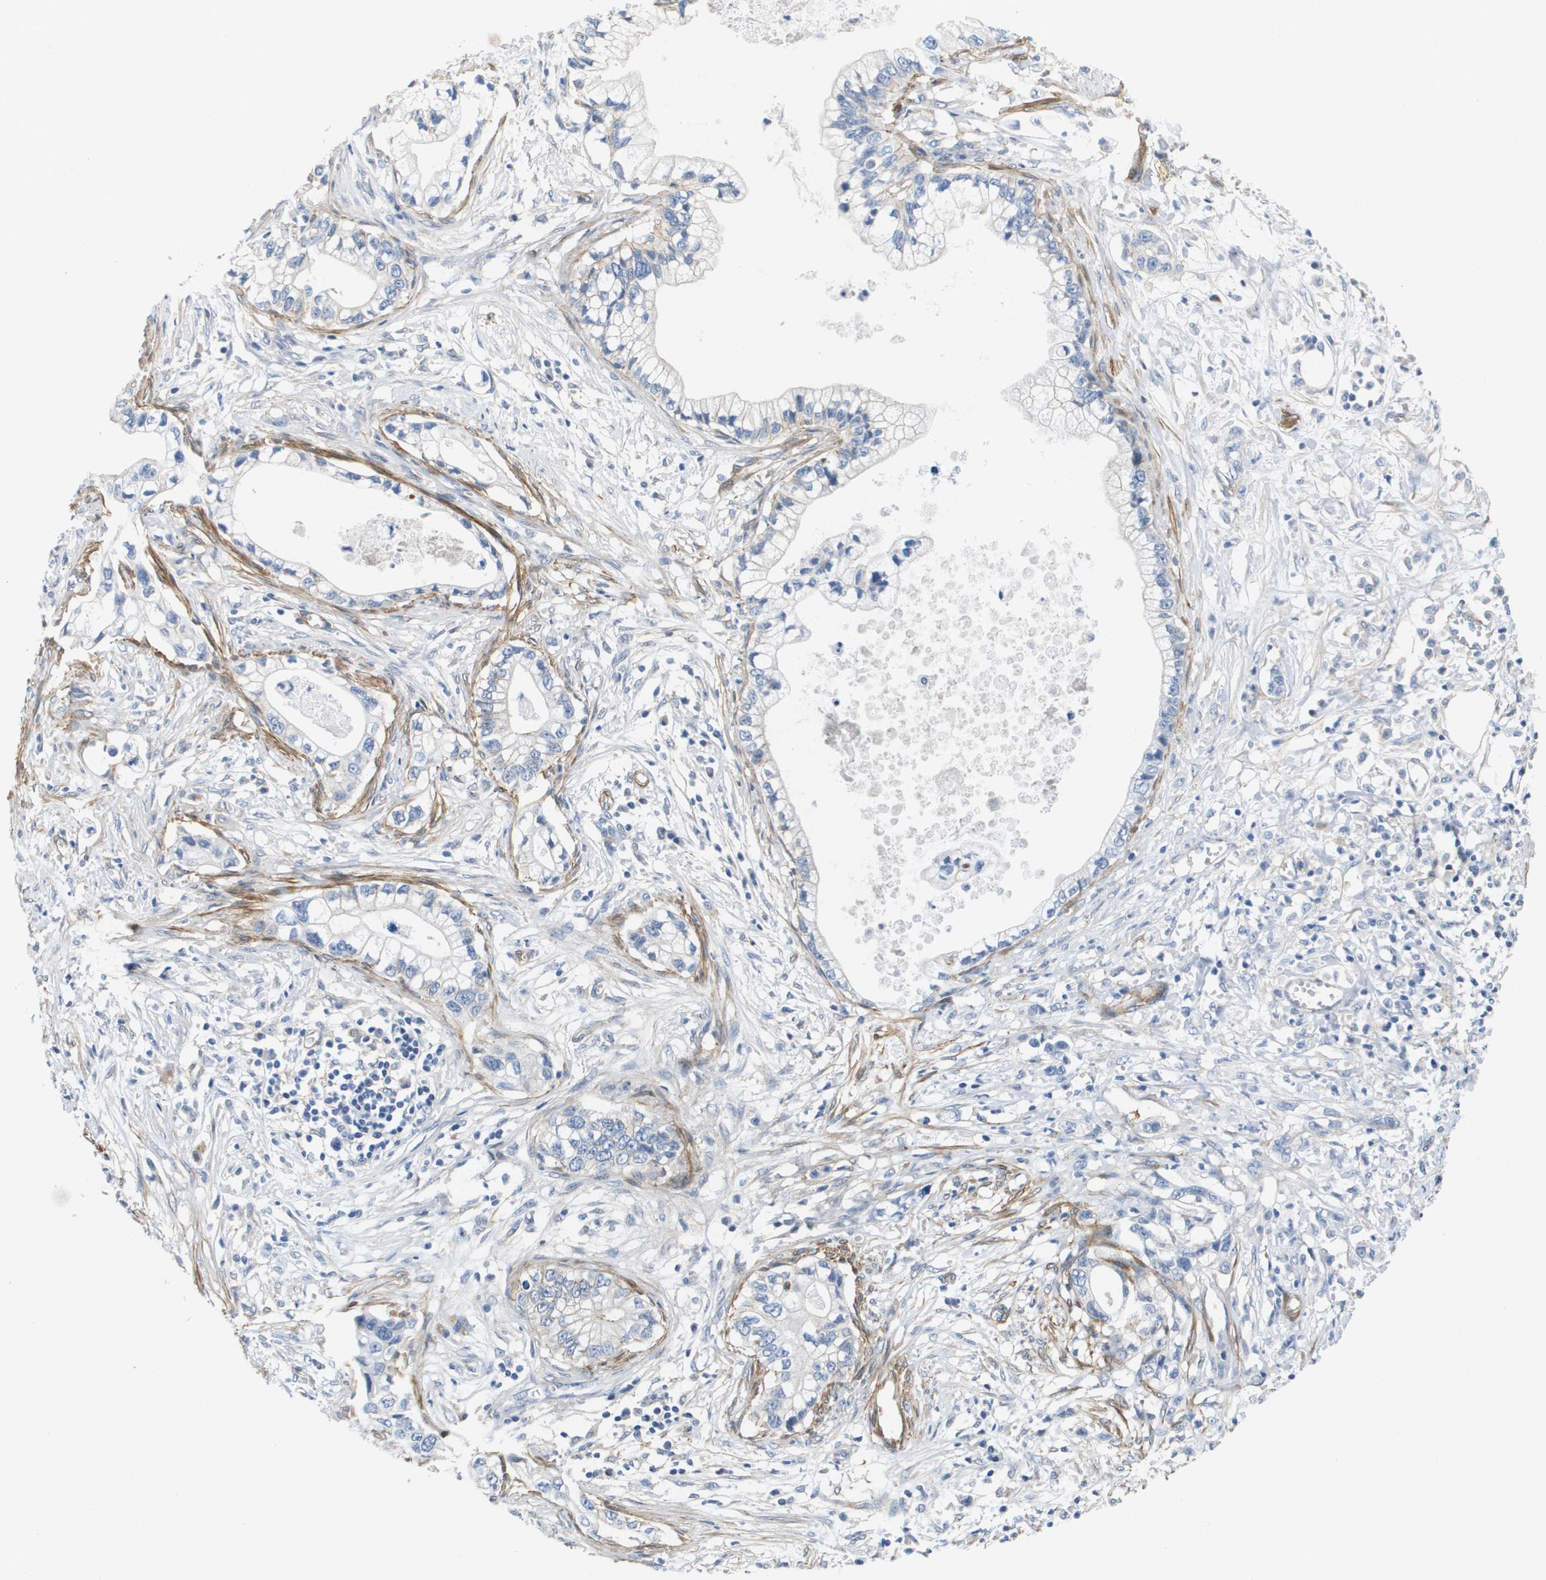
{"staining": {"intensity": "negative", "quantity": "none", "location": "none"}, "tissue": "pancreatic cancer", "cell_type": "Tumor cells", "image_type": "cancer", "snomed": [{"axis": "morphology", "description": "Adenocarcinoma, NOS"}, {"axis": "topography", "description": "Pancreas"}], "caption": "Immunohistochemistry (IHC) image of neoplastic tissue: human pancreatic cancer stained with DAB (3,3'-diaminobenzidine) displays no significant protein staining in tumor cells.", "gene": "LPP", "patient": {"sex": "male", "age": 56}}